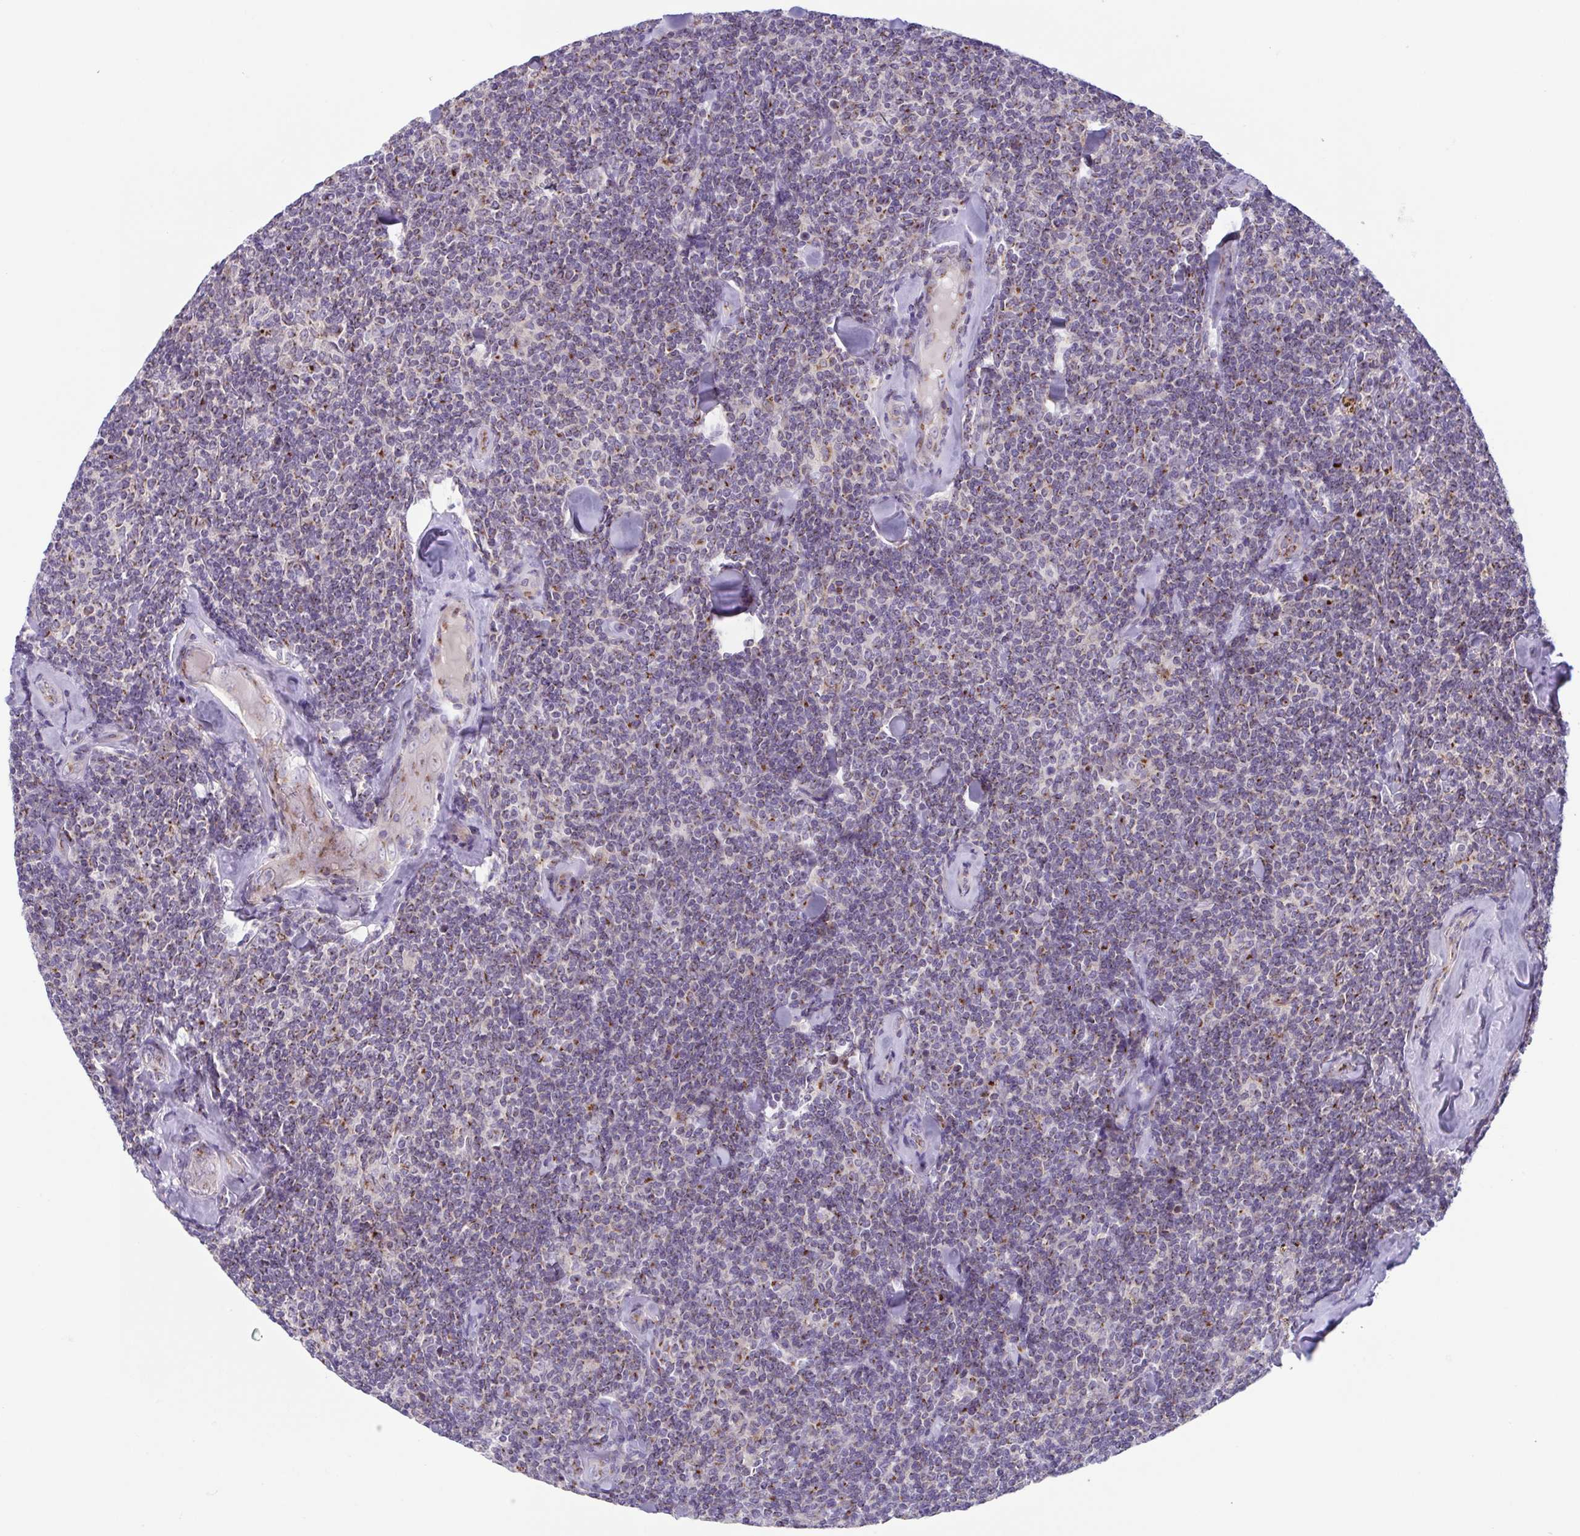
{"staining": {"intensity": "moderate", "quantity": "<25%", "location": "cytoplasmic/membranous"}, "tissue": "lymphoma", "cell_type": "Tumor cells", "image_type": "cancer", "snomed": [{"axis": "morphology", "description": "Malignant lymphoma, non-Hodgkin's type, Low grade"}, {"axis": "topography", "description": "Lymph node"}], "caption": "DAB immunohistochemical staining of malignant lymphoma, non-Hodgkin's type (low-grade) reveals moderate cytoplasmic/membranous protein expression in about <25% of tumor cells. The staining was performed using DAB, with brown indicating positive protein expression. Nuclei are stained blue with hematoxylin.", "gene": "COL17A1", "patient": {"sex": "female", "age": 56}}